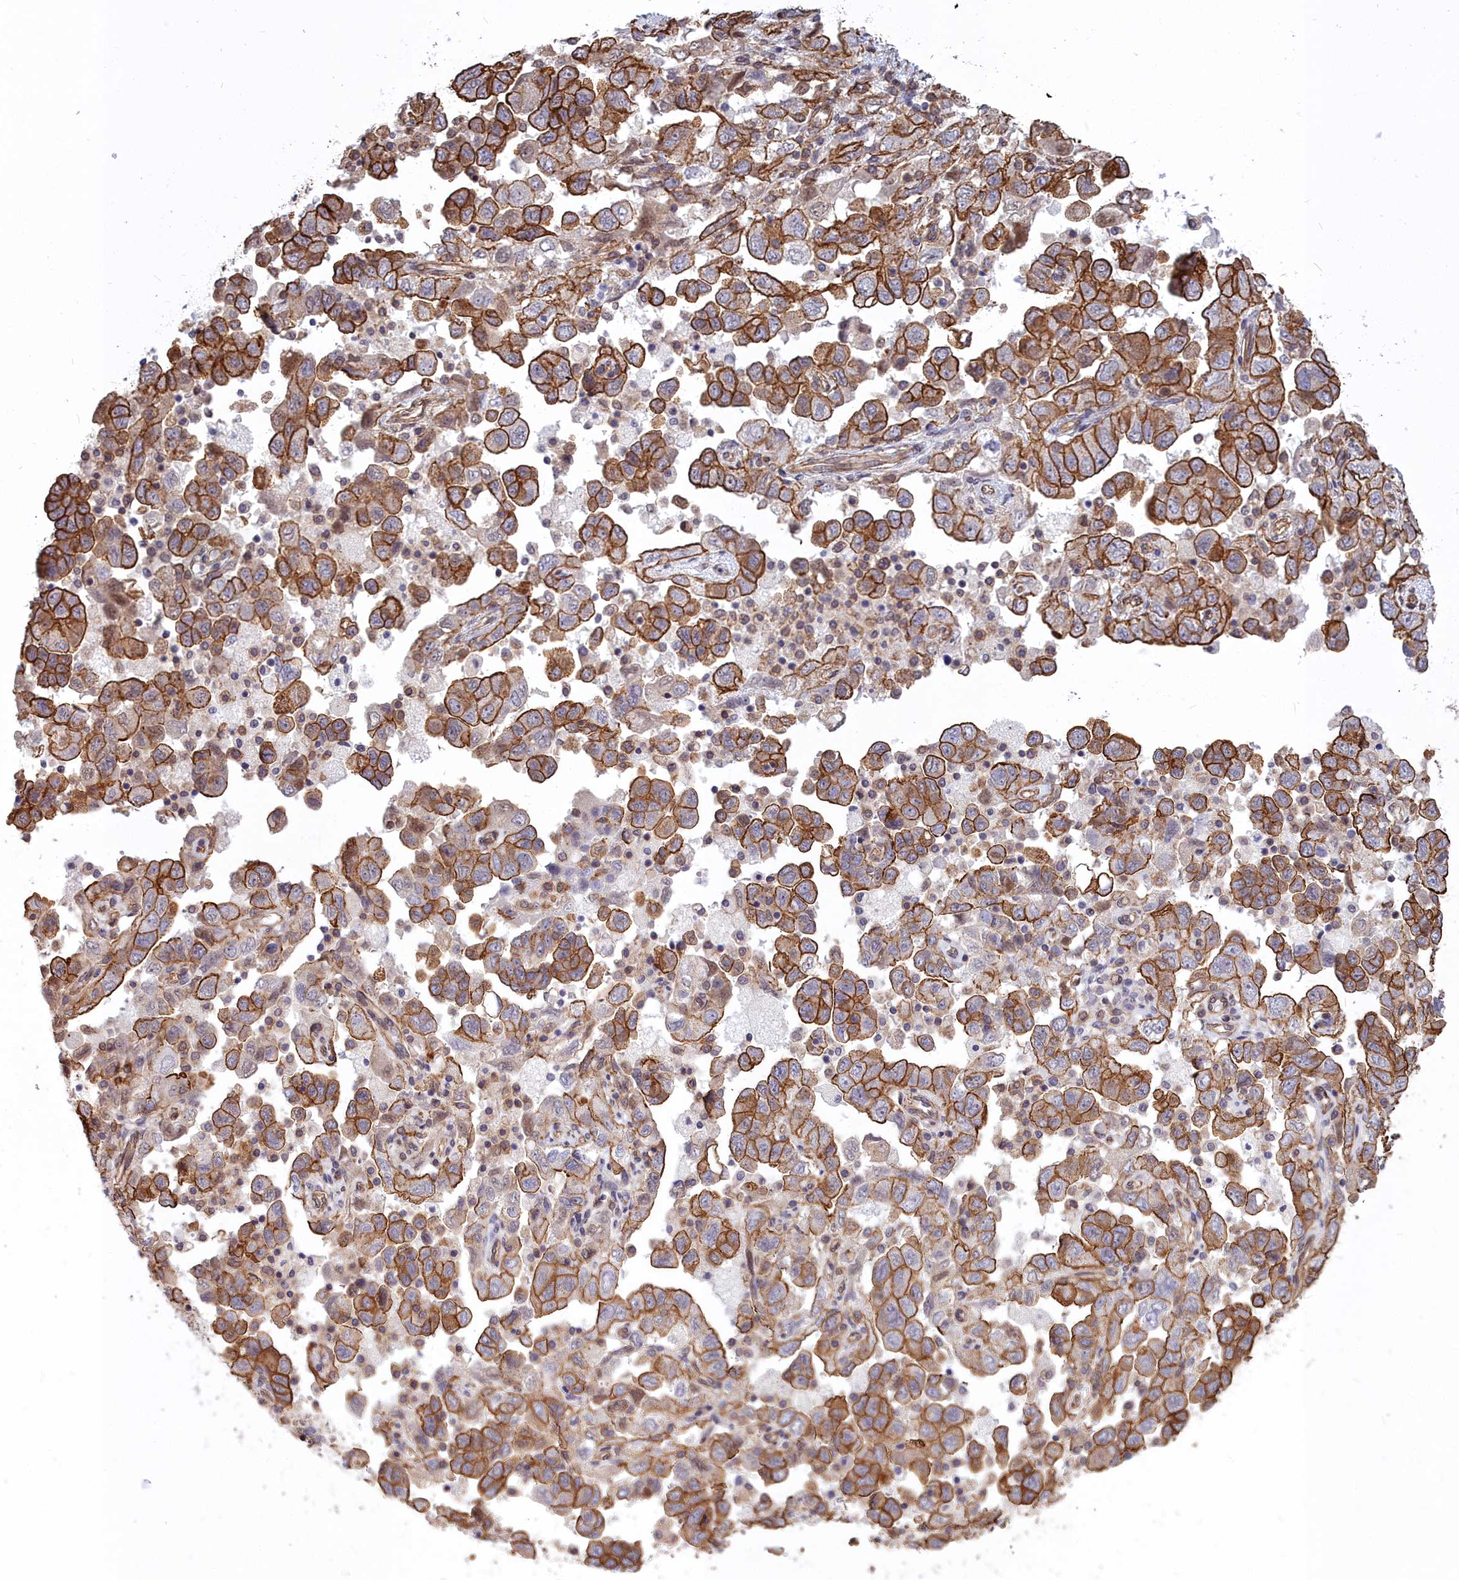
{"staining": {"intensity": "strong", "quantity": ">75%", "location": "cytoplasmic/membranous"}, "tissue": "ovarian cancer", "cell_type": "Tumor cells", "image_type": "cancer", "snomed": [{"axis": "morphology", "description": "Carcinoma, NOS"}, {"axis": "morphology", "description": "Cystadenocarcinoma, serous, NOS"}, {"axis": "topography", "description": "Ovary"}], "caption": "Protein staining of carcinoma (ovarian) tissue demonstrates strong cytoplasmic/membranous expression in approximately >75% of tumor cells.", "gene": "YJU2", "patient": {"sex": "female", "age": 69}}